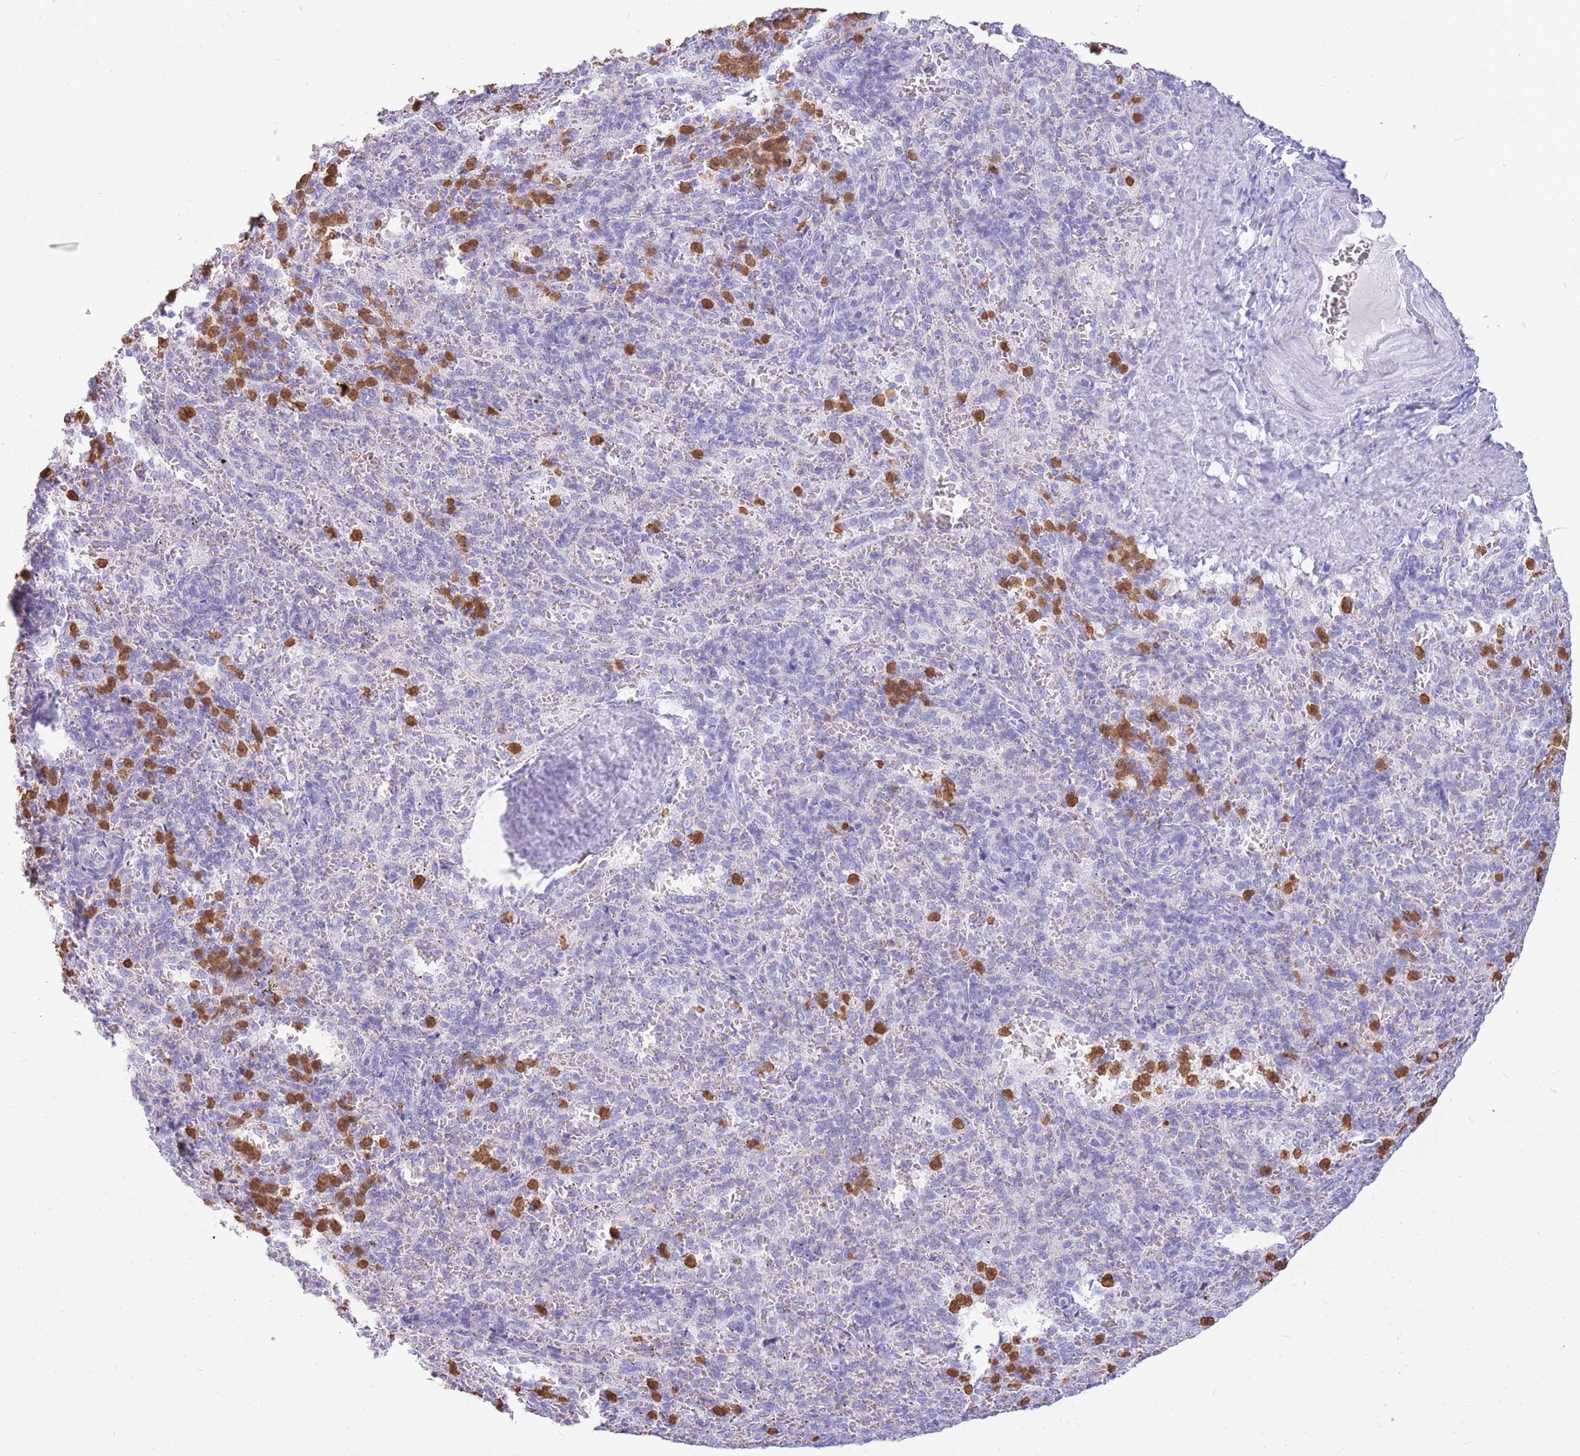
{"staining": {"intensity": "moderate", "quantity": "25%-75%", "location": "cytoplasmic/membranous"}, "tissue": "spleen", "cell_type": "Cells in red pulp", "image_type": "normal", "snomed": [{"axis": "morphology", "description": "Normal tissue, NOS"}, {"axis": "topography", "description": "Spleen"}], "caption": "Immunohistochemistry photomicrograph of unremarkable spleen: human spleen stained using immunohistochemistry displays medium levels of moderate protein expression localized specifically in the cytoplasmic/membranous of cells in red pulp, appearing as a cytoplasmic/membranous brown color.", "gene": "TPSAB1", "patient": {"sex": "female", "age": 21}}